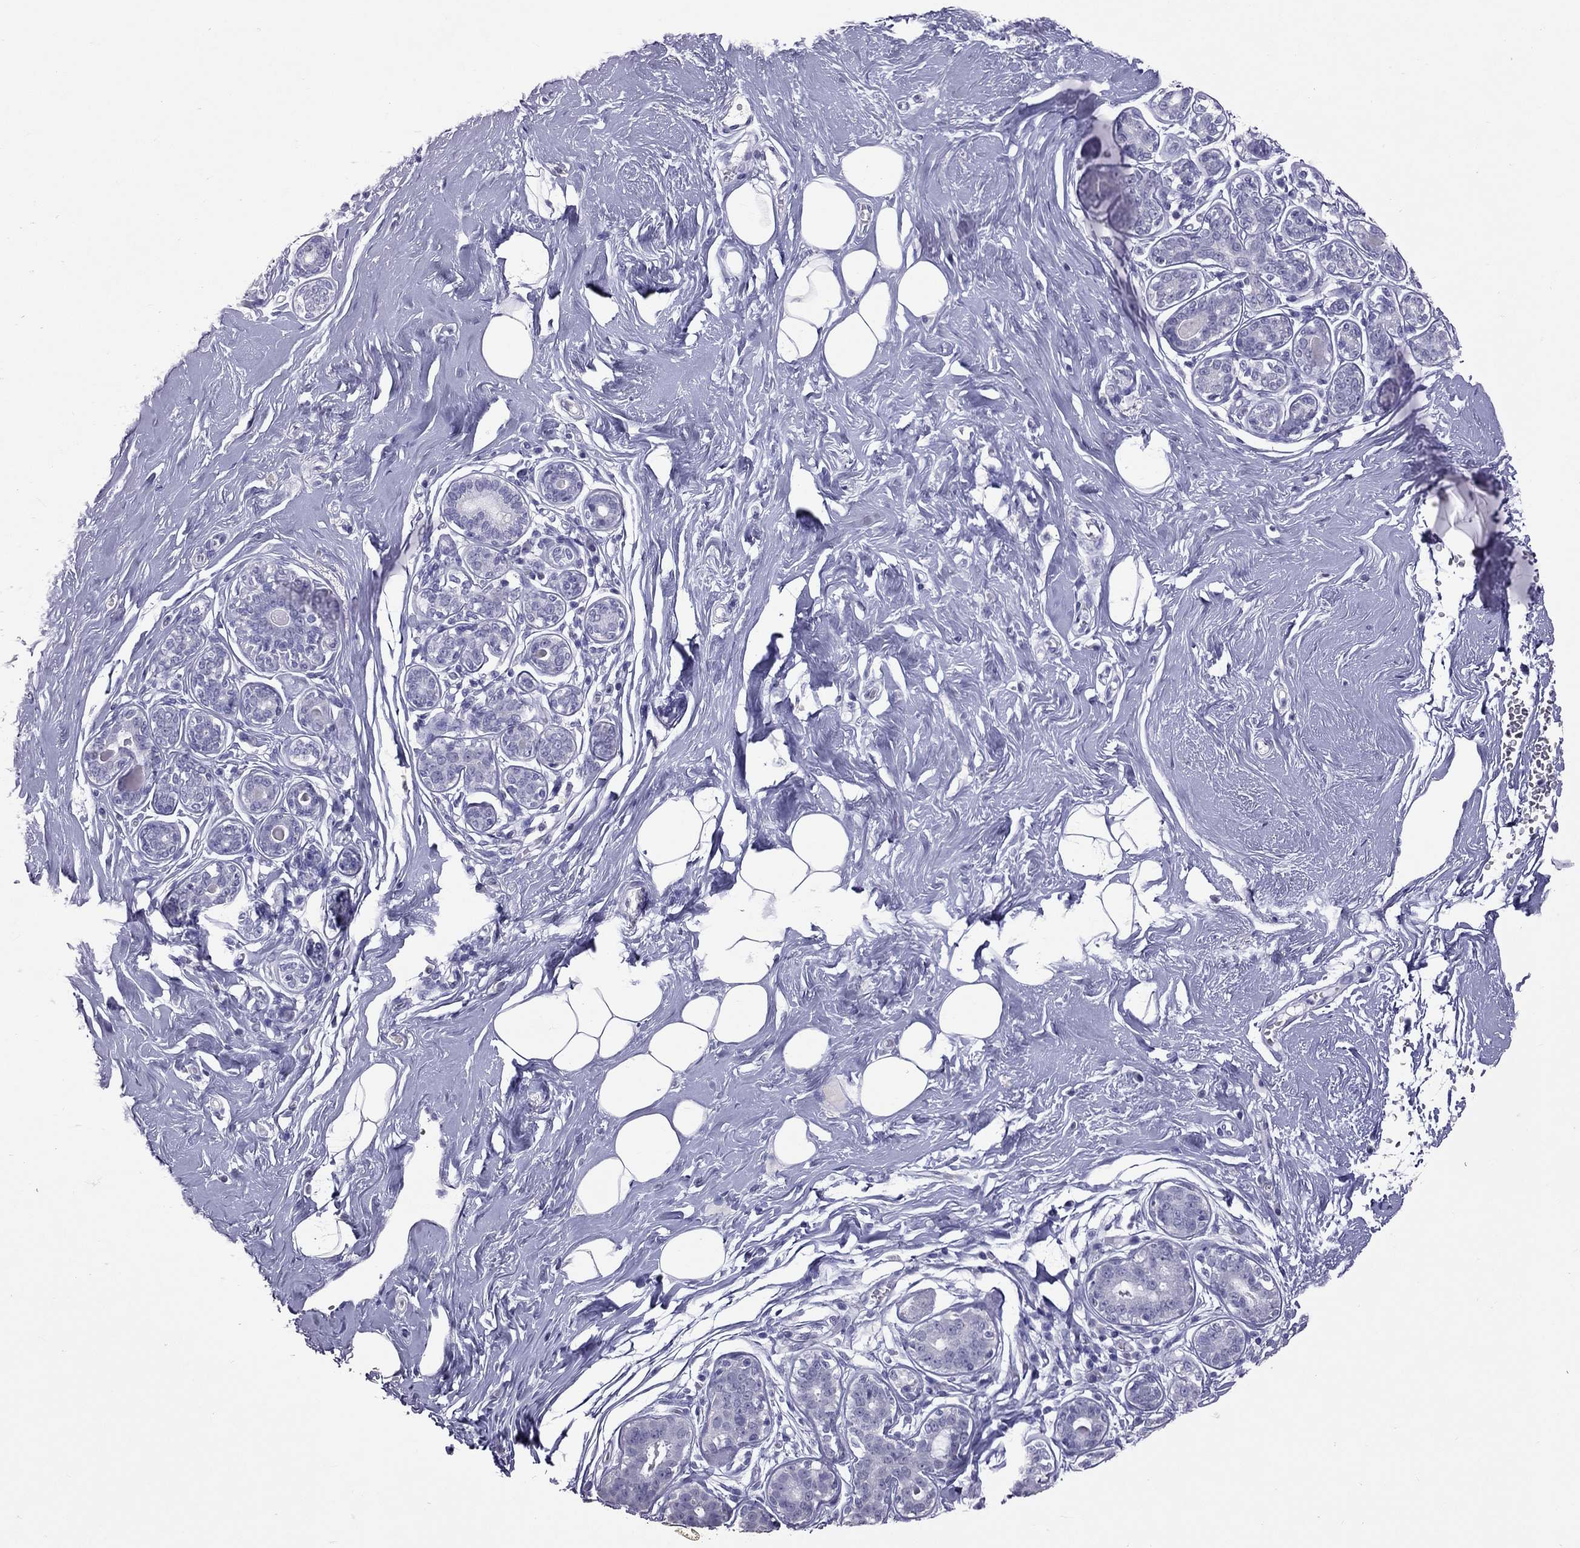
{"staining": {"intensity": "negative", "quantity": "none", "location": "none"}, "tissue": "breast", "cell_type": "Adipocytes", "image_type": "normal", "snomed": [{"axis": "morphology", "description": "Normal tissue, NOS"}, {"axis": "topography", "description": "Skin"}, {"axis": "topography", "description": "Breast"}], "caption": "Immunohistochemistry histopathology image of unremarkable breast stained for a protein (brown), which shows no expression in adipocytes. (DAB (3,3'-diaminobenzidine) IHC with hematoxylin counter stain).", "gene": "PSMB11", "patient": {"sex": "female", "age": 43}}